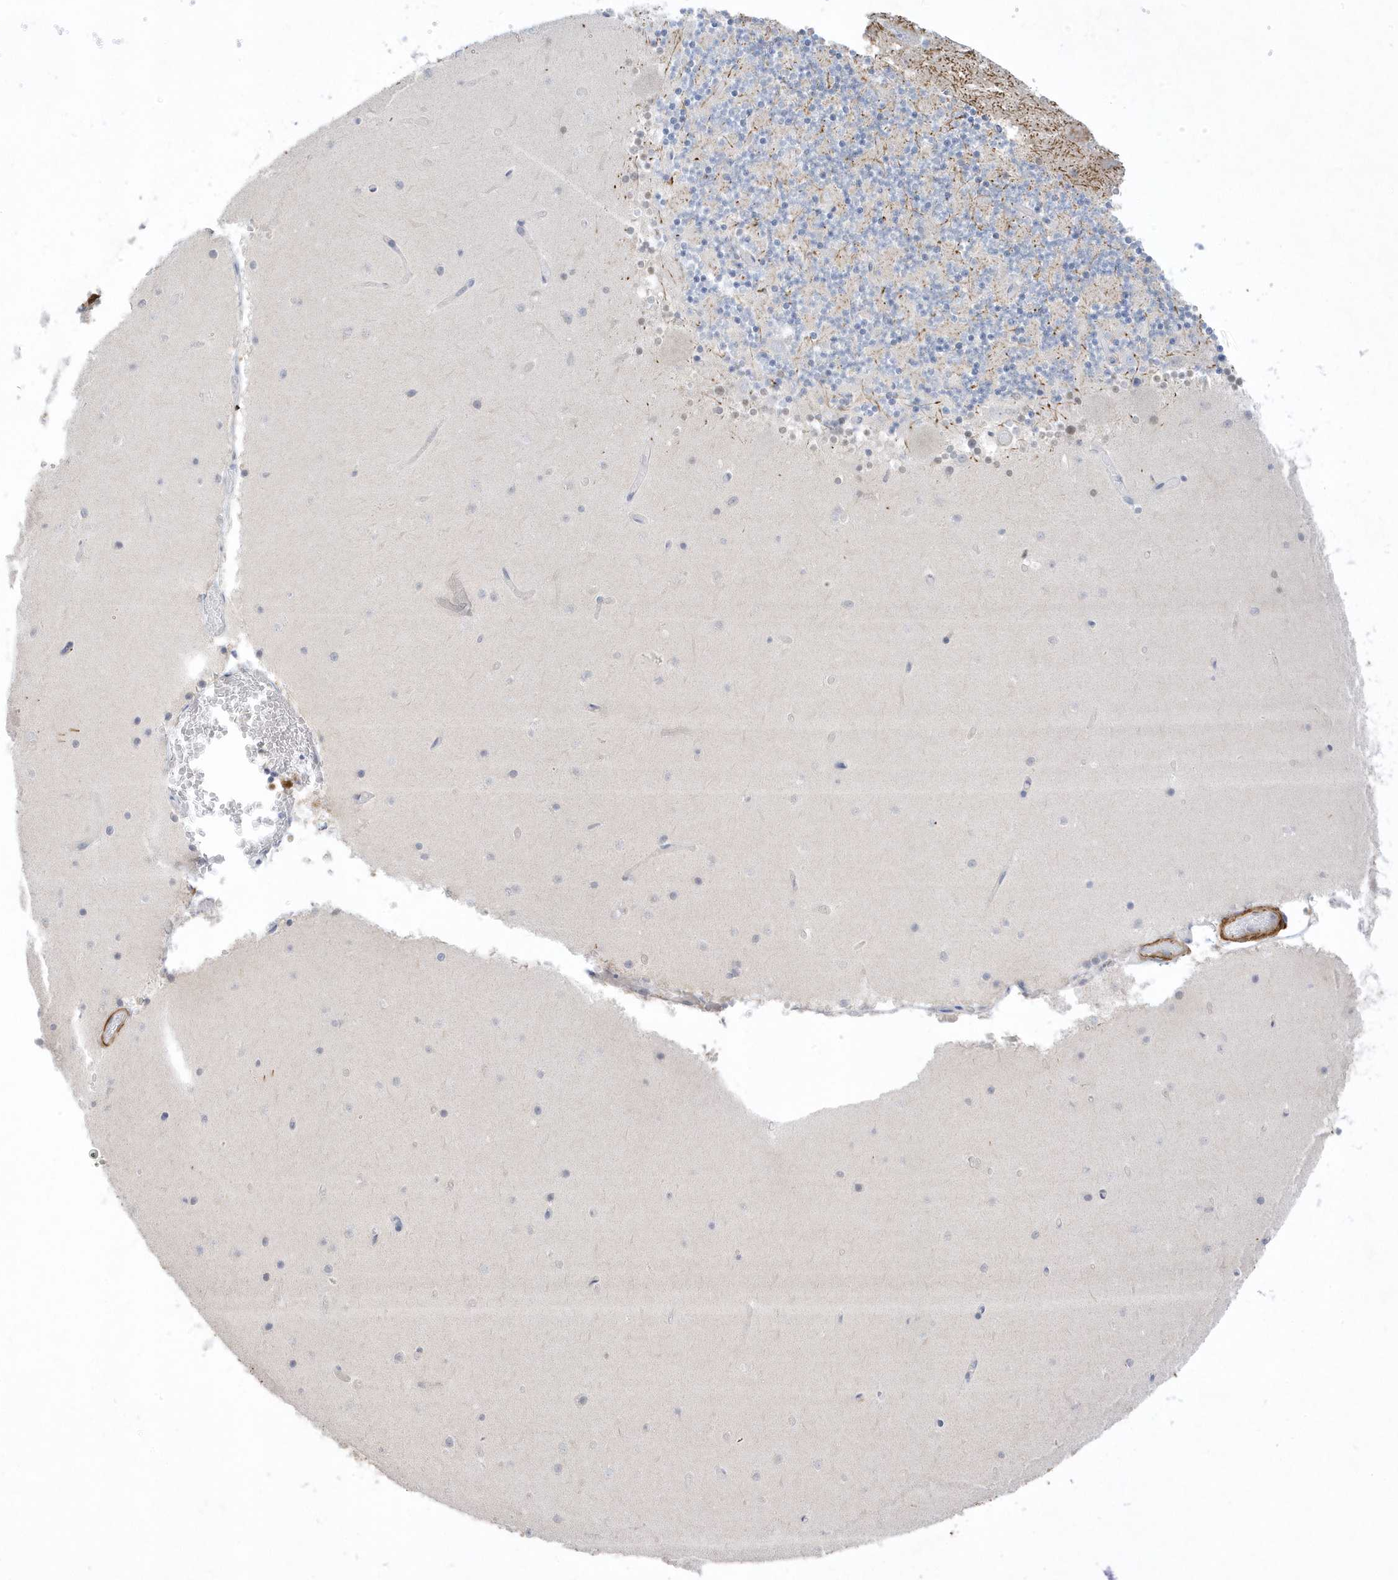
{"staining": {"intensity": "negative", "quantity": "none", "location": "none"}, "tissue": "cerebellum", "cell_type": "Cells in granular layer", "image_type": "normal", "snomed": [{"axis": "morphology", "description": "Normal tissue, NOS"}, {"axis": "topography", "description": "Cerebellum"}], "caption": "A high-resolution photomicrograph shows IHC staining of unremarkable cerebellum, which demonstrates no significant positivity in cells in granular layer.", "gene": "THADA", "patient": {"sex": "female", "age": 28}}